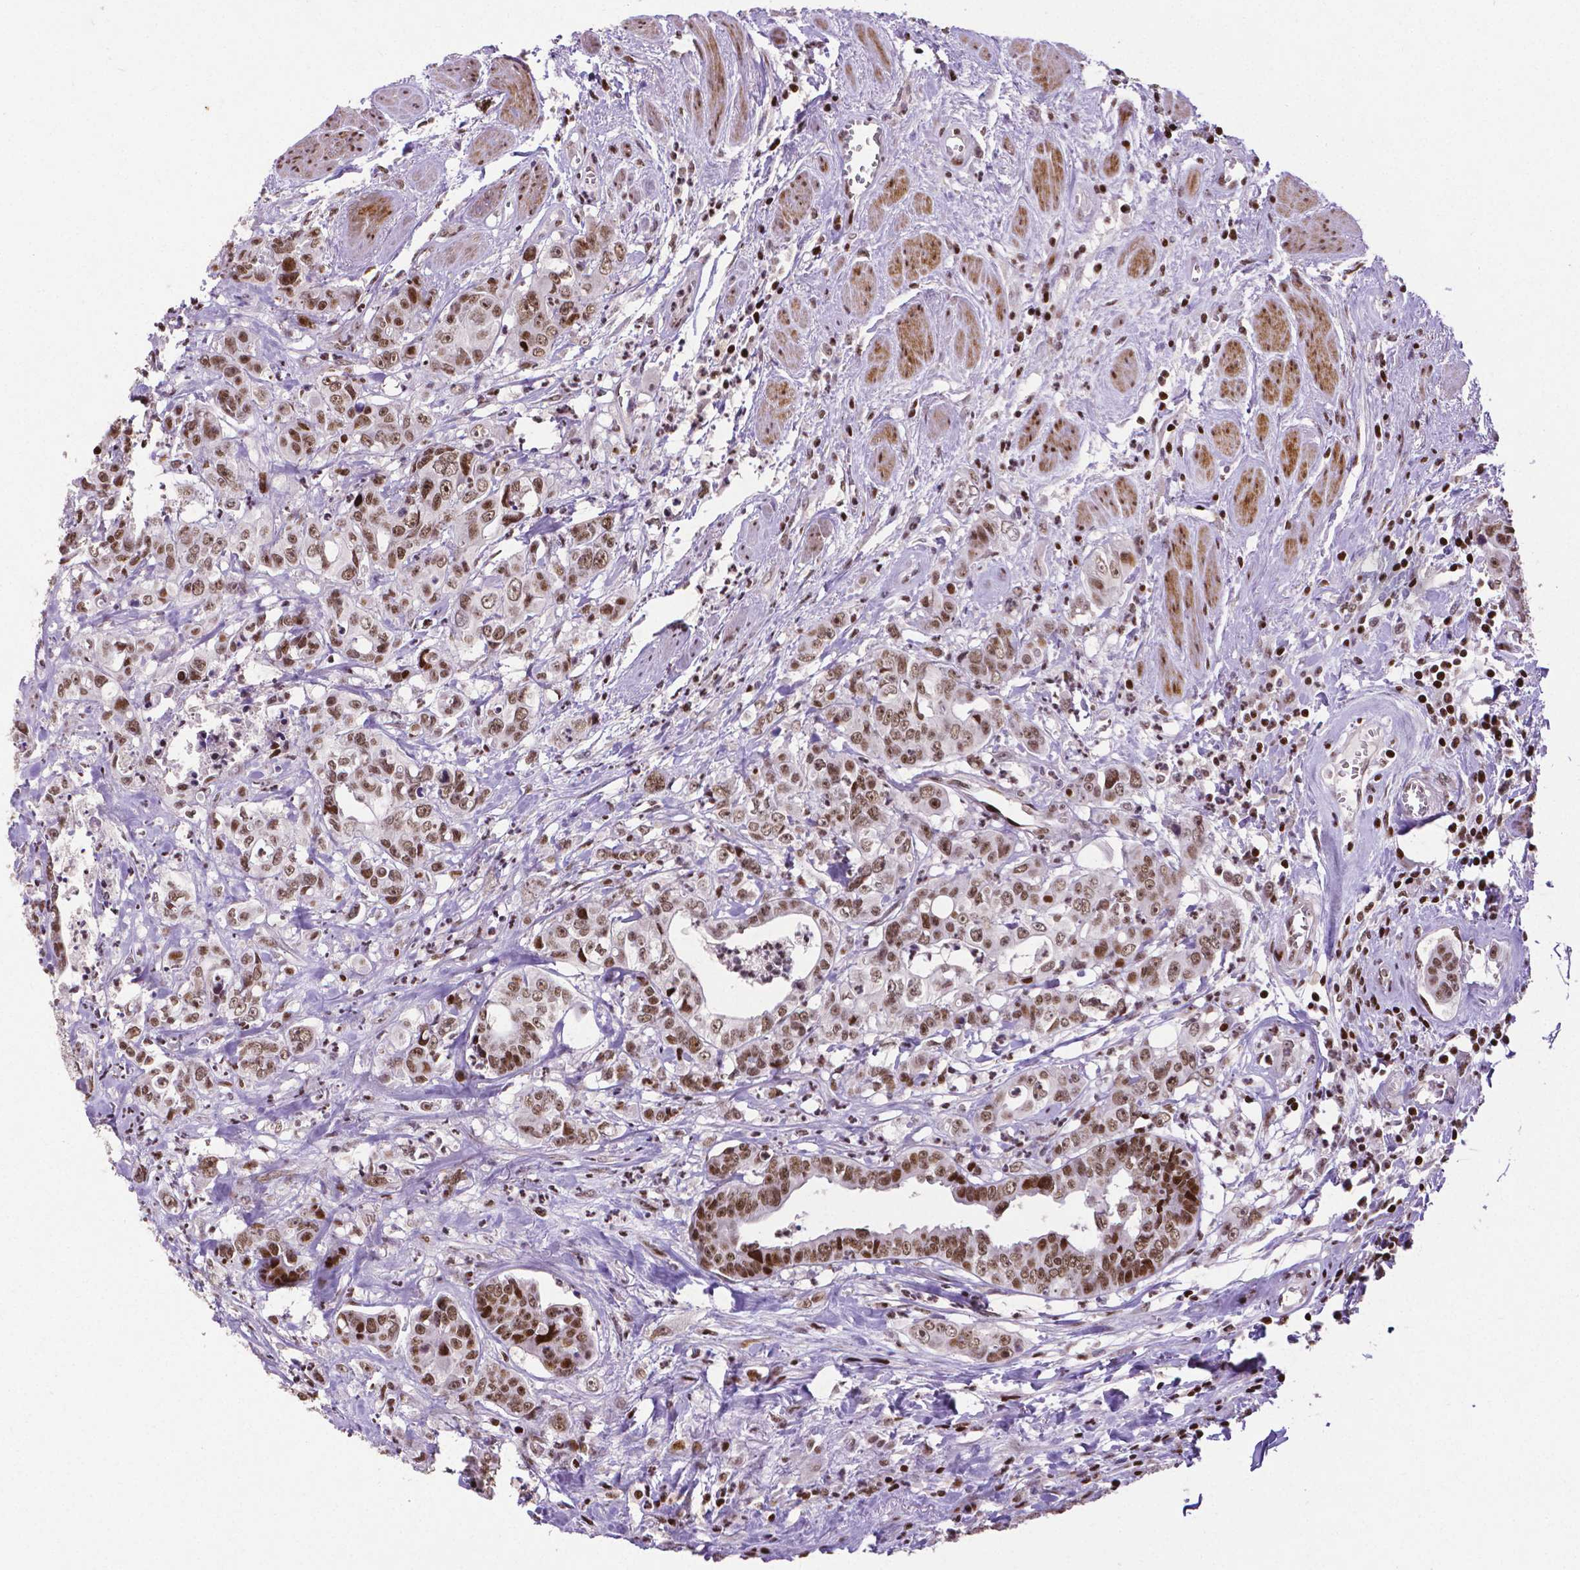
{"staining": {"intensity": "moderate", "quantity": ">75%", "location": "nuclear"}, "tissue": "colorectal cancer", "cell_type": "Tumor cells", "image_type": "cancer", "snomed": [{"axis": "morphology", "description": "Adenocarcinoma, NOS"}, {"axis": "topography", "description": "Rectum"}], "caption": "Immunohistochemical staining of colorectal cancer exhibits moderate nuclear protein staining in approximately >75% of tumor cells. (Stains: DAB in brown, nuclei in blue, Microscopy: brightfield microscopy at high magnification).", "gene": "CTCF", "patient": {"sex": "female", "age": 62}}